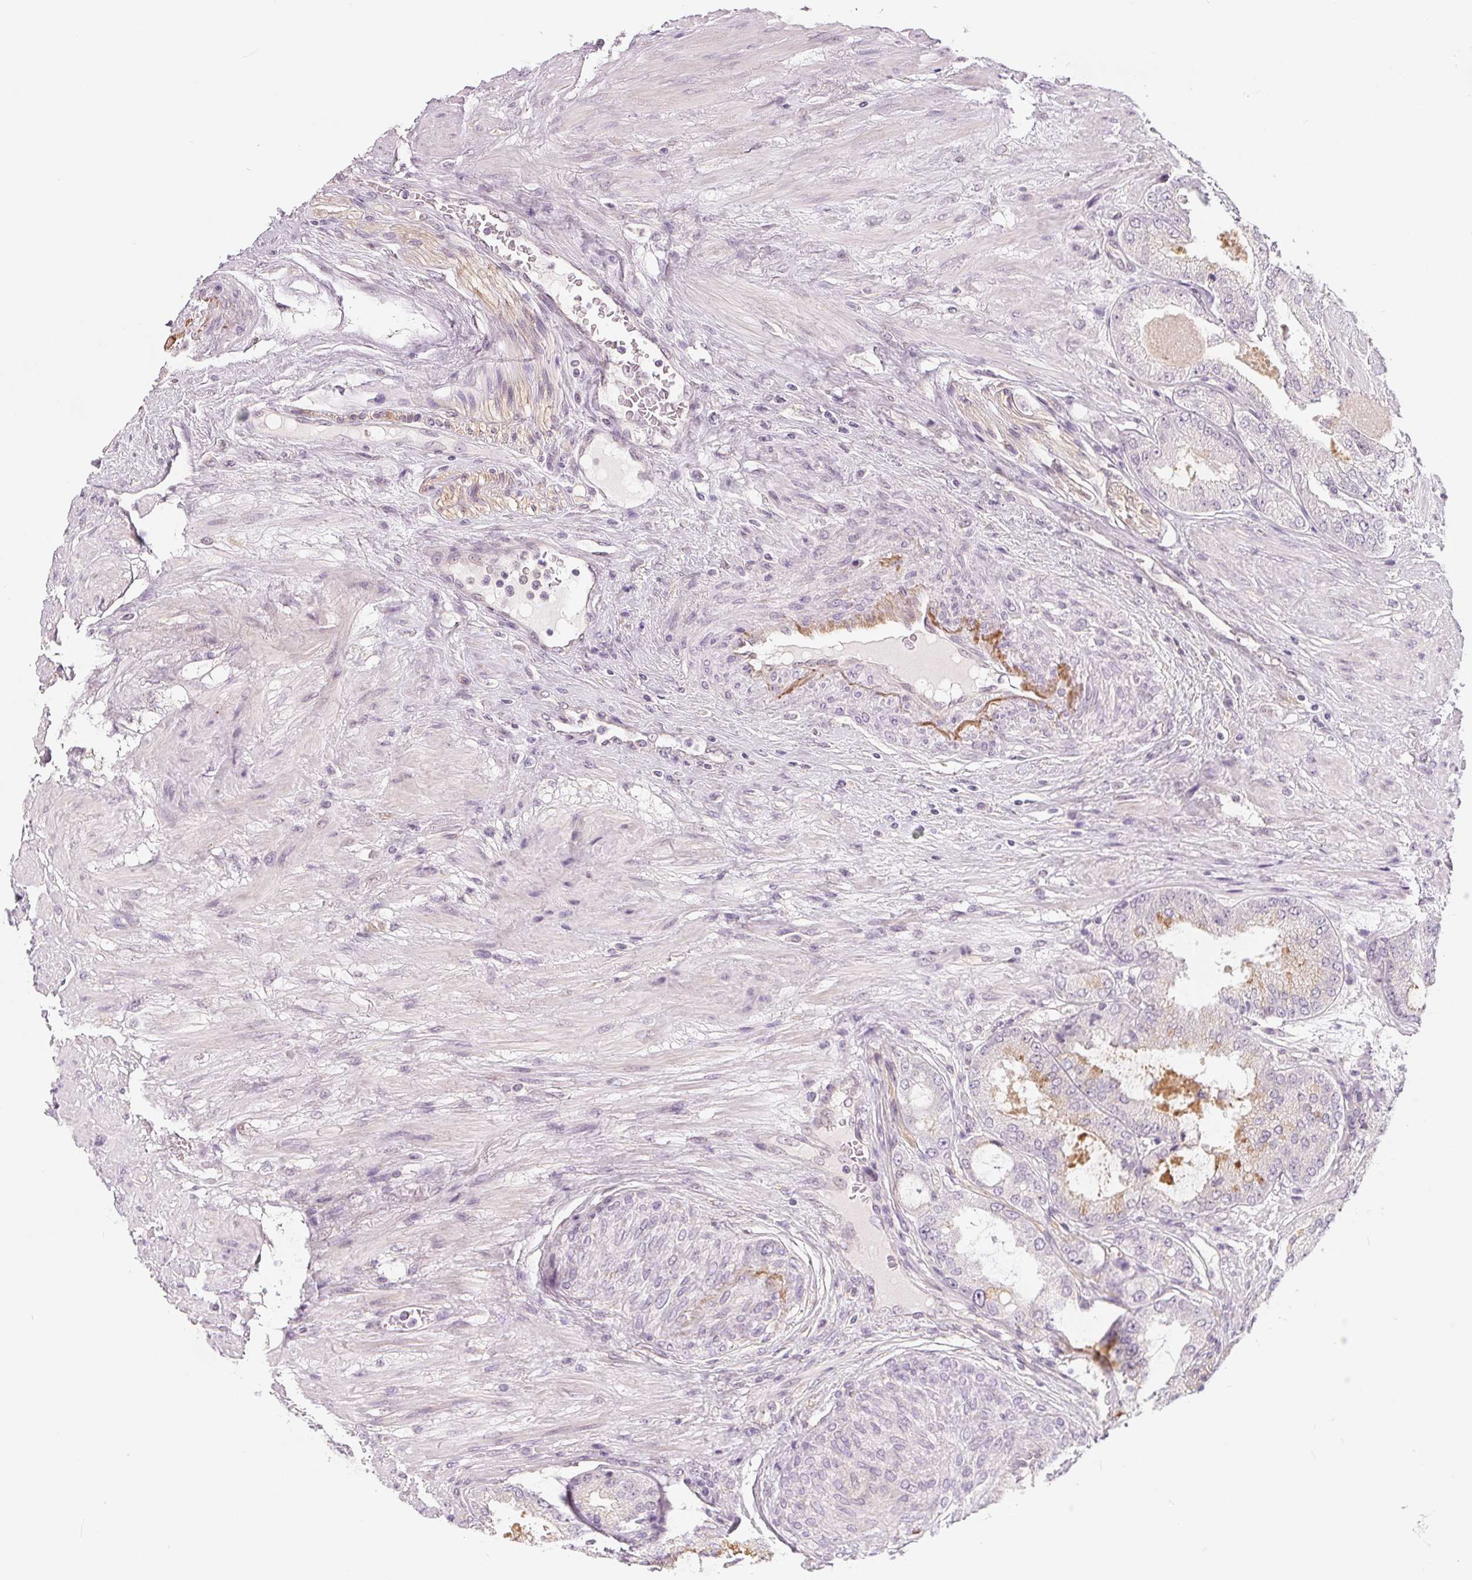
{"staining": {"intensity": "negative", "quantity": "none", "location": "none"}, "tissue": "prostate cancer", "cell_type": "Tumor cells", "image_type": "cancer", "snomed": [{"axis": "morphology", "description": "Adenocarcinoma, High grade"}, {"axis": "topography", "description": "Prostate"}], "caption": "This micrograph is of prostate high-grade adenocarcinoma stained with immunohistochemistry (IHC) to label a protein in brown with the nuclei are counter-stained blue. There is no expression in tumor cells.", "gene": "CFC1", "patient": {"sex": "male", "age": 71}}